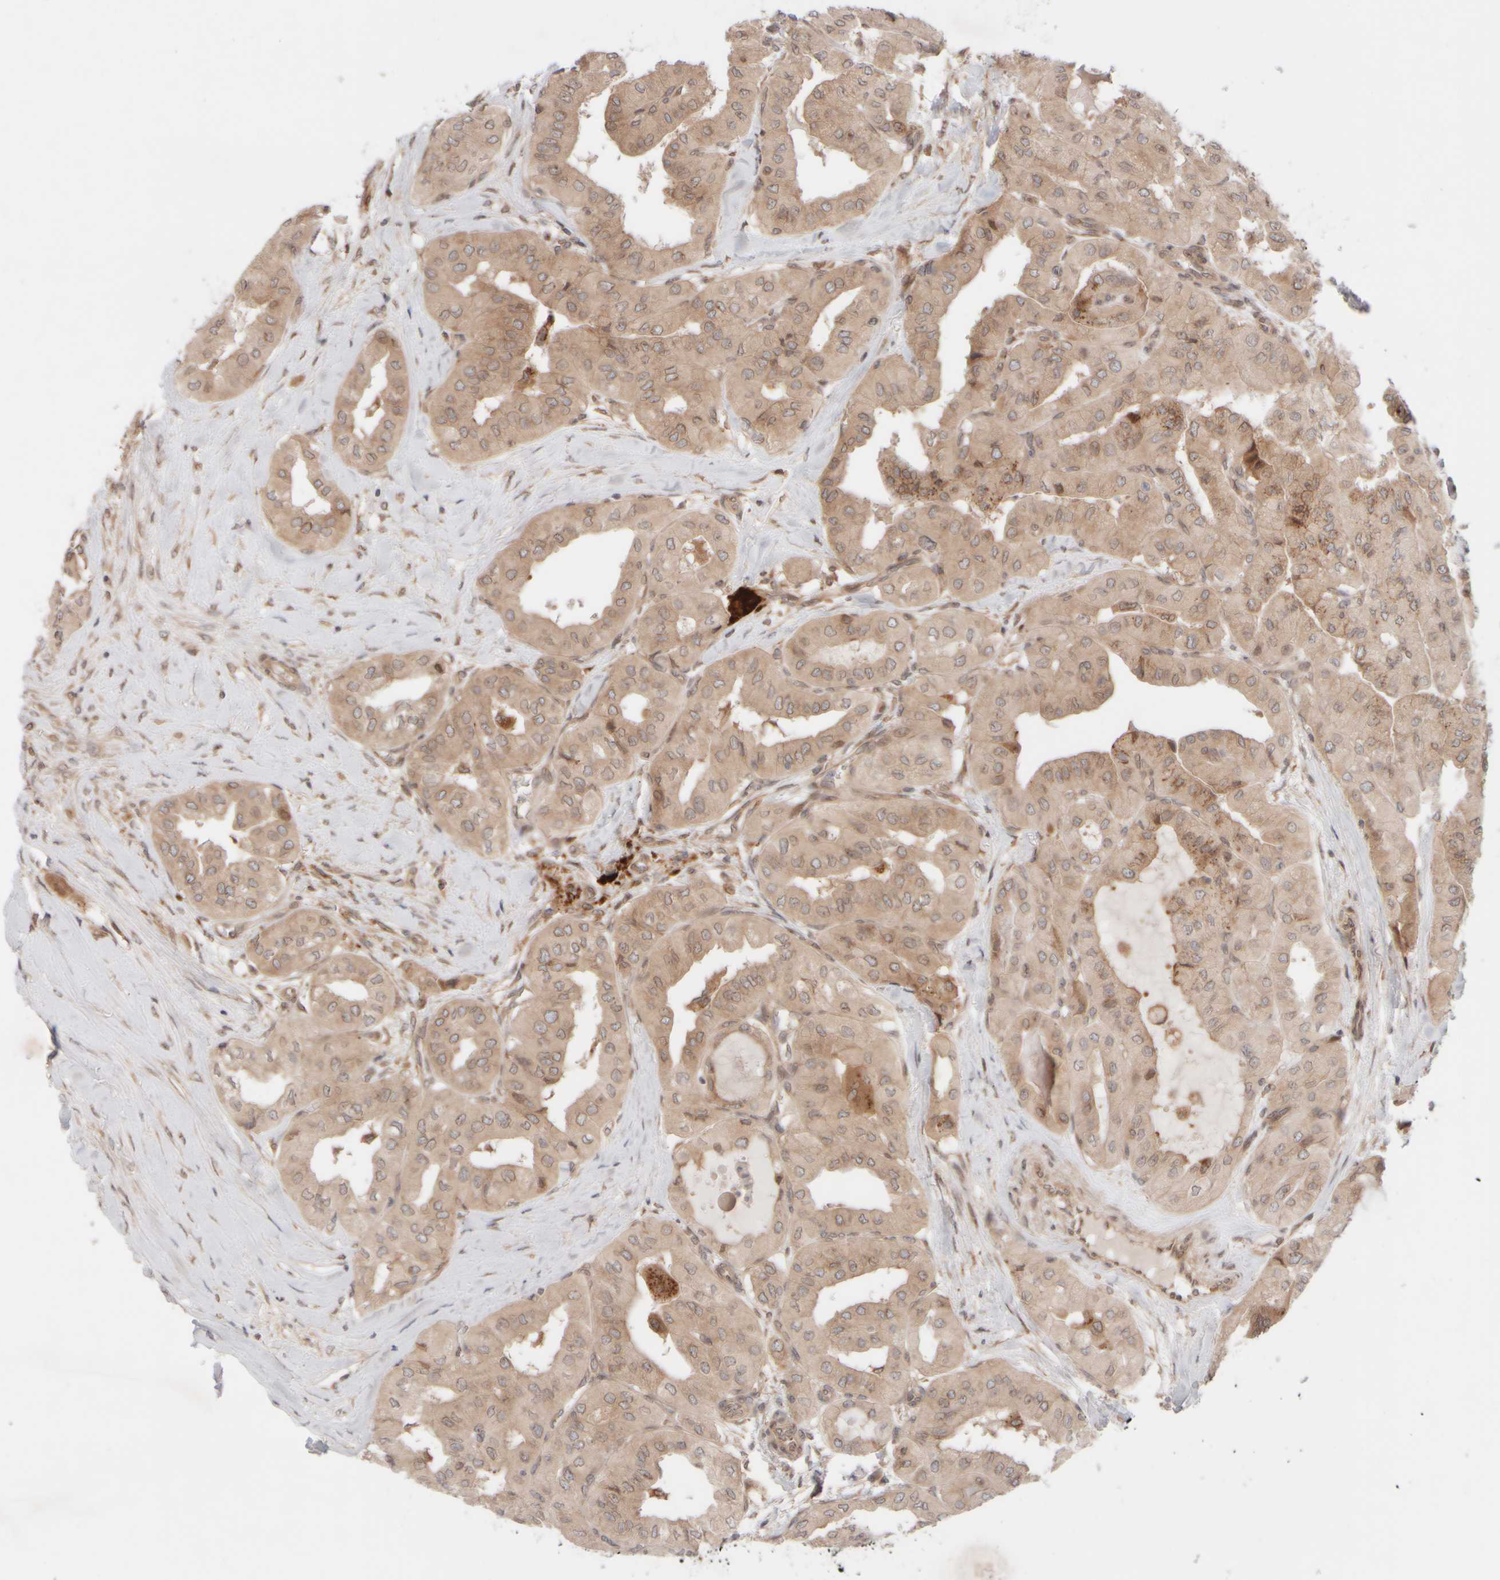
{"staining": {"intensity": "weak", "quantity": ">75%", "location": "cytoplasmic/membranous"}, "tissue": "thyroid cancer", "cell_type": "Tumor cells", "image_type": "cancer", "snomed": [{"axis": "morphology", "description": "Papillary adenocarcinoma, NOS"}, {"axis": "topography", "description": "Thyroid gland"}], "caption": "High-magnification brightfield microscopy of thyroid cancer stained with DAB (3,3'-diaminobenzidine) (brown) and counterstained with hematoxylin (blue). tumor cells exhibit weak cytoplasmic/membranous positivity is present in about>75% of cells.", "gene": "GCN1", "patient": {"sex": "female", "age": 59}}